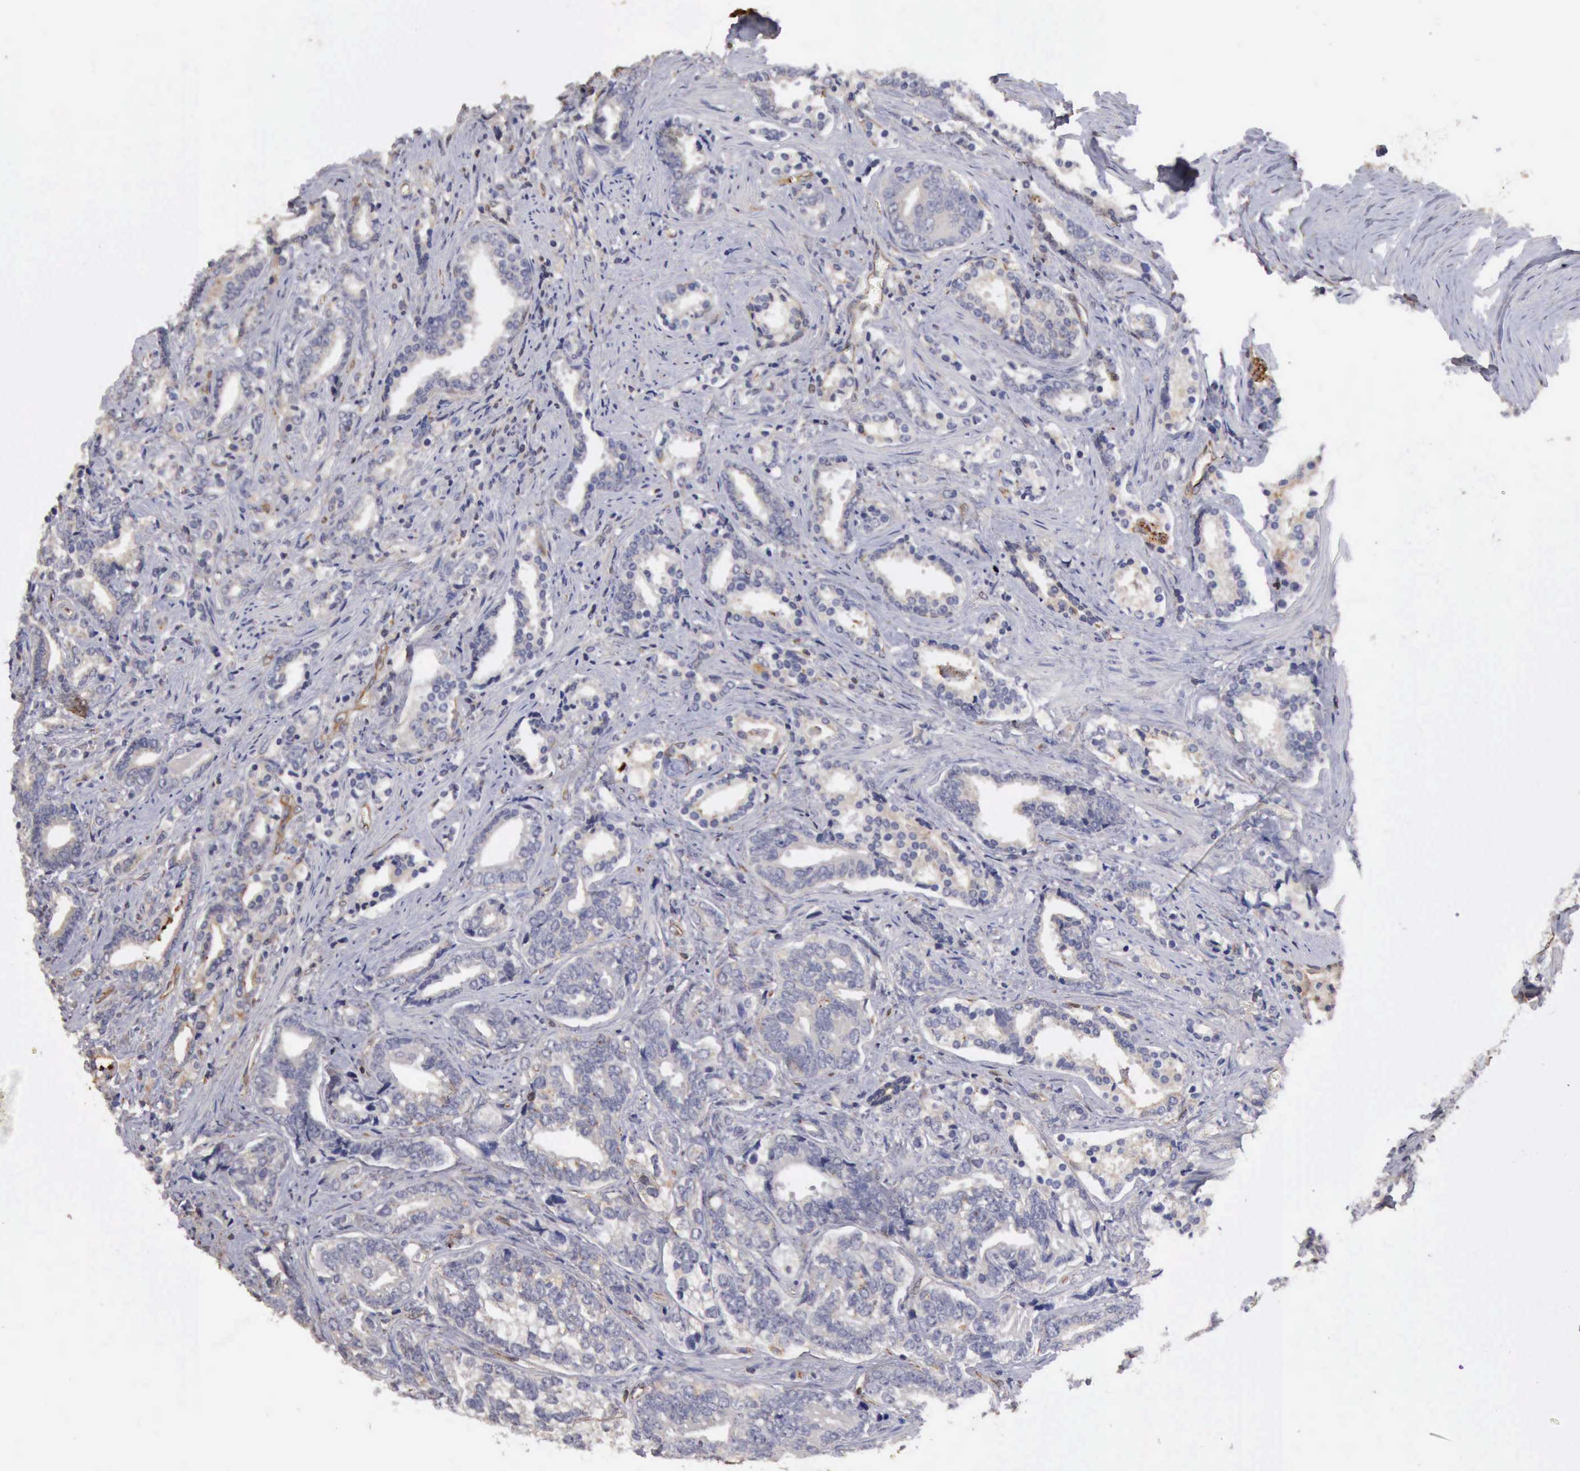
{"staining": {"intensity": "negative", "quantity": "none", "location": "none"}, "tissue": "prostate cancer", "cell_type": "Tumor cells", "image_type": "cancer", "snomed": [{"axis": "morphology", "description": "Adenocarcinoma, Medium grade"}, {"axis": "topography", "description": "Prostate"}], "caption": "Tumor cells show no significant protein positivity in medium-grade adenocarcinoma (prostate).", "gene": "BMX", "patient": {"sex": "male", "age": 67}}